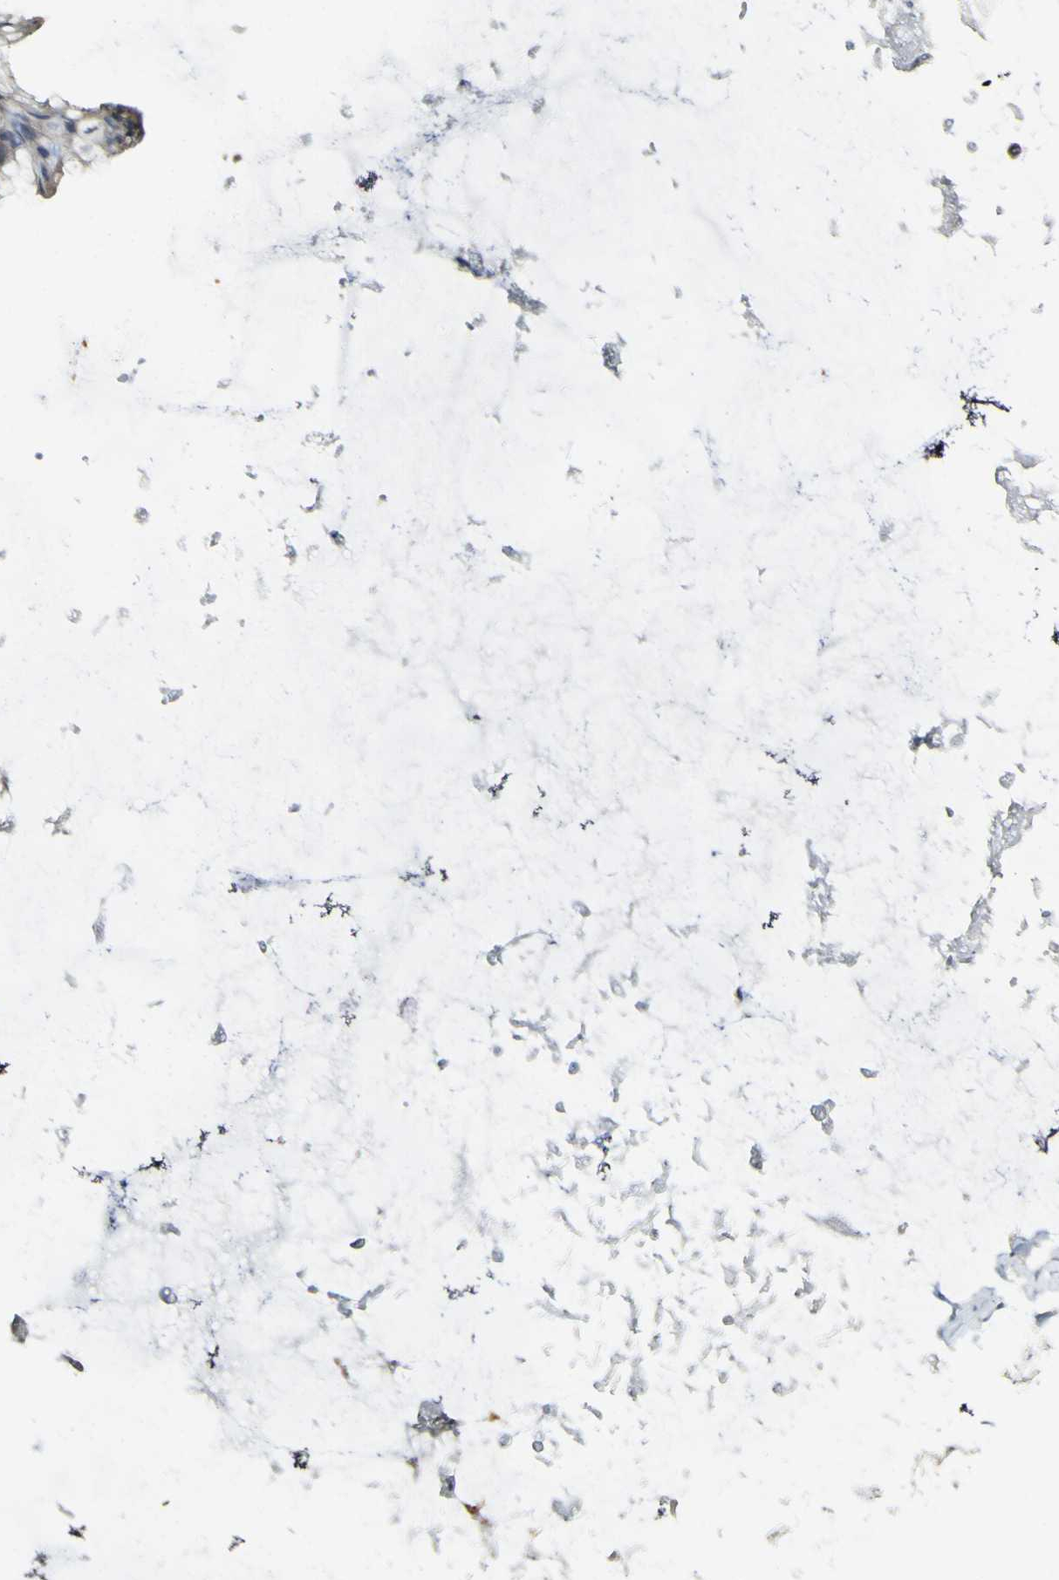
{"staining": {"intensity": "weak", "quantity": "25%-75%", "location": "cytoplasmic/membranous"}, "tissue": "ovarian cancer", "cell_type": "Tumor cells", "image_type": "cancer", "snomed": [{"axis": "morphology", "description": "Cystadenocarcinoma, mucinous, NOS"}, {"axis": "topography", "description": "Ovary"}], "caption": "Immunohistochemical staining of human ovarian cancer (mucinous cystadenocarcinoma) demonstrates low levels of weak cytoplasmic/membranous protein staining in about 25%-75% of tumor cells.", "gene": "FMO3", "patient": {"sex": "female", "age": 61}}